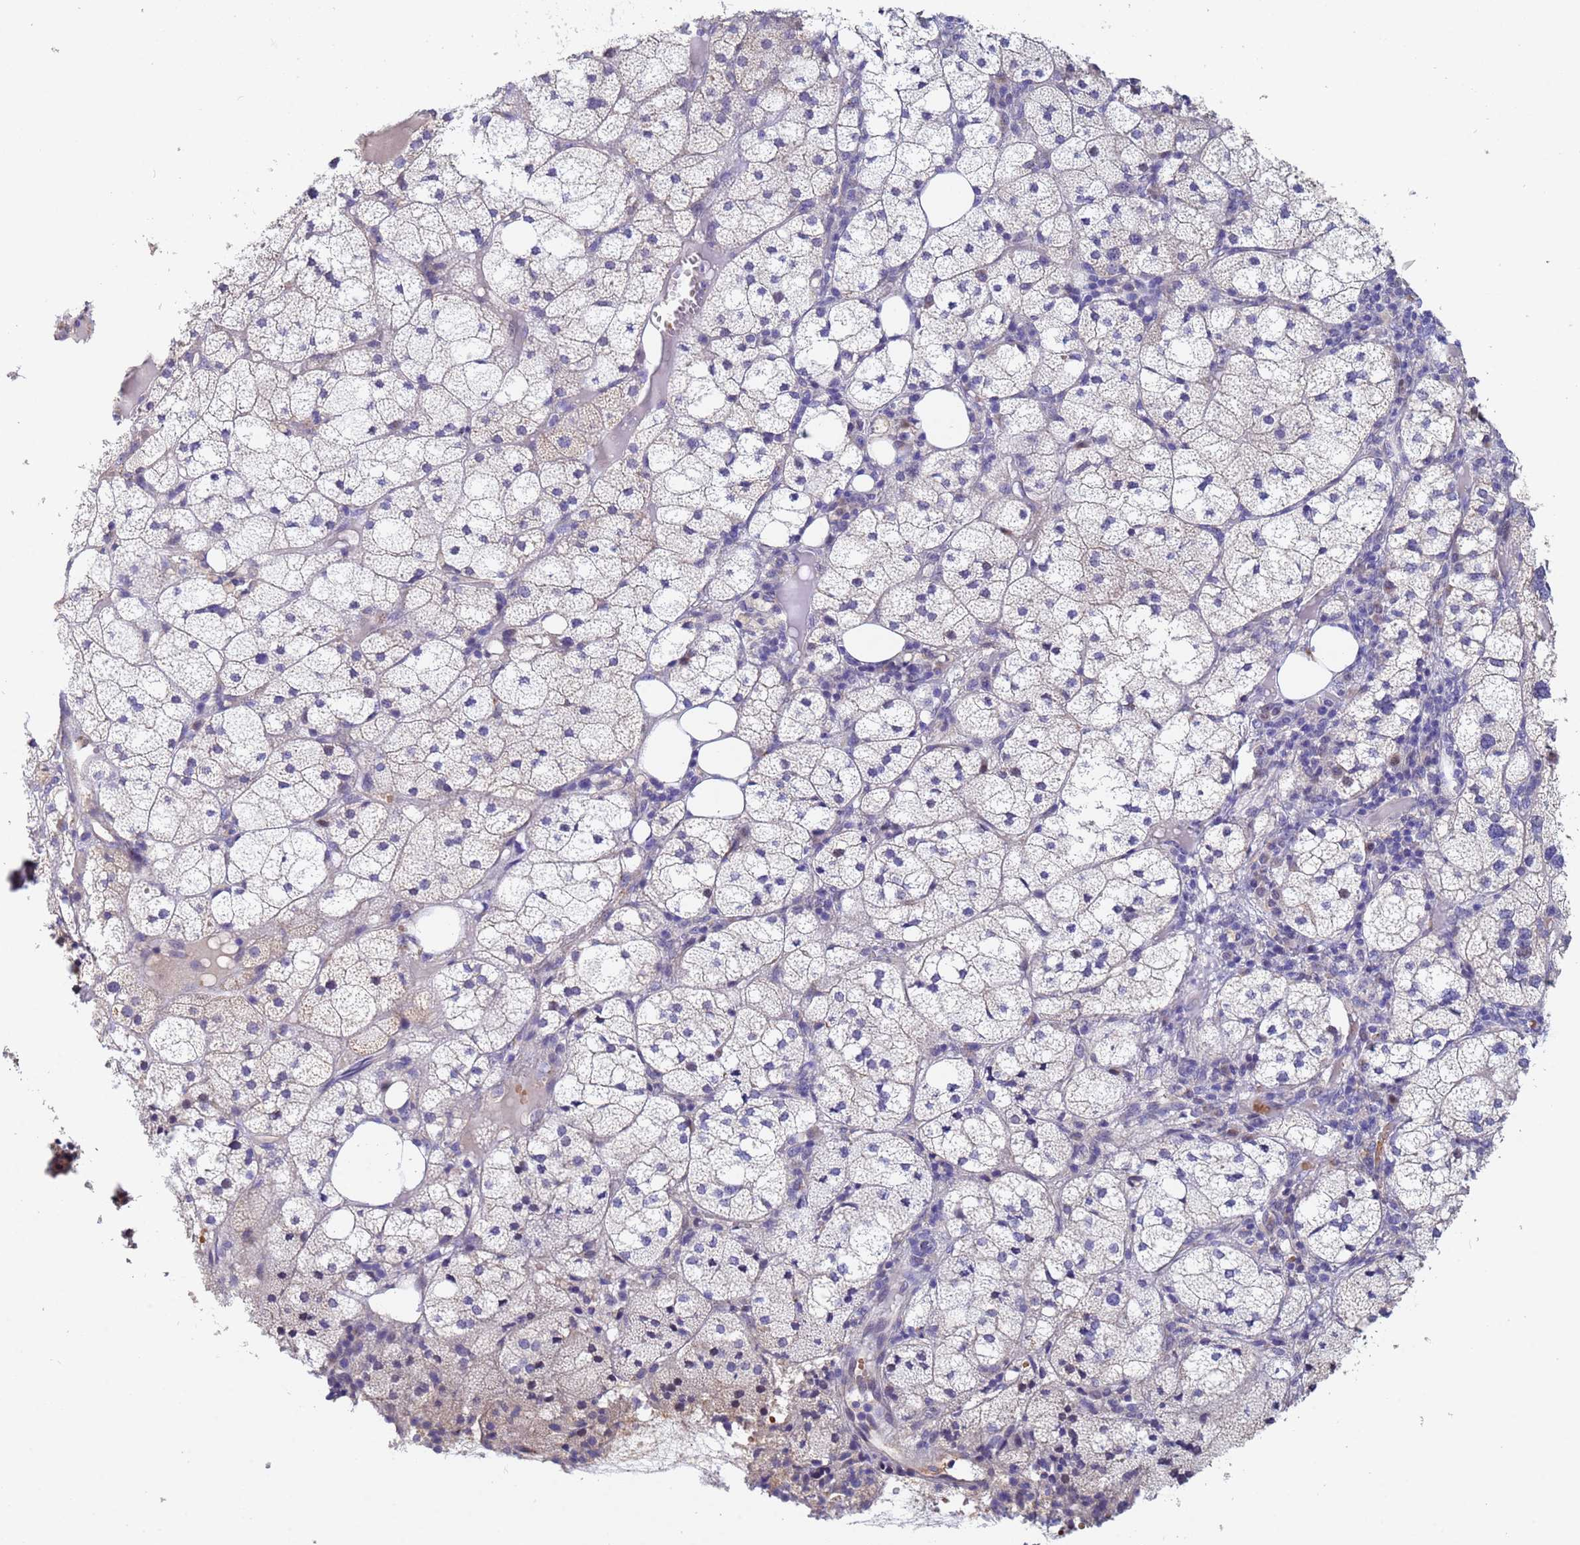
{"staining": {"intensity": "moderate", "quantity": "<25%", "location": "cytoplasmic/membranous"}, "tissue": "adrenal gland", "cell_type": "Glandular cells", "image_type": "normal", "snomed": [{"axis": "morphology", "description": "Normal tissue, NOS"}, {"axis": "topography", "description": "Adrenal gland"}], "caption": "The micrograph displays immunohistochemical staining of benign adrenal gland. There is moderate cytoplasmic/membranous expression is seen in approximately <25% of glandular cells.", "gene": "IHO1", "patient": {"sex": "female", "age": 61}}